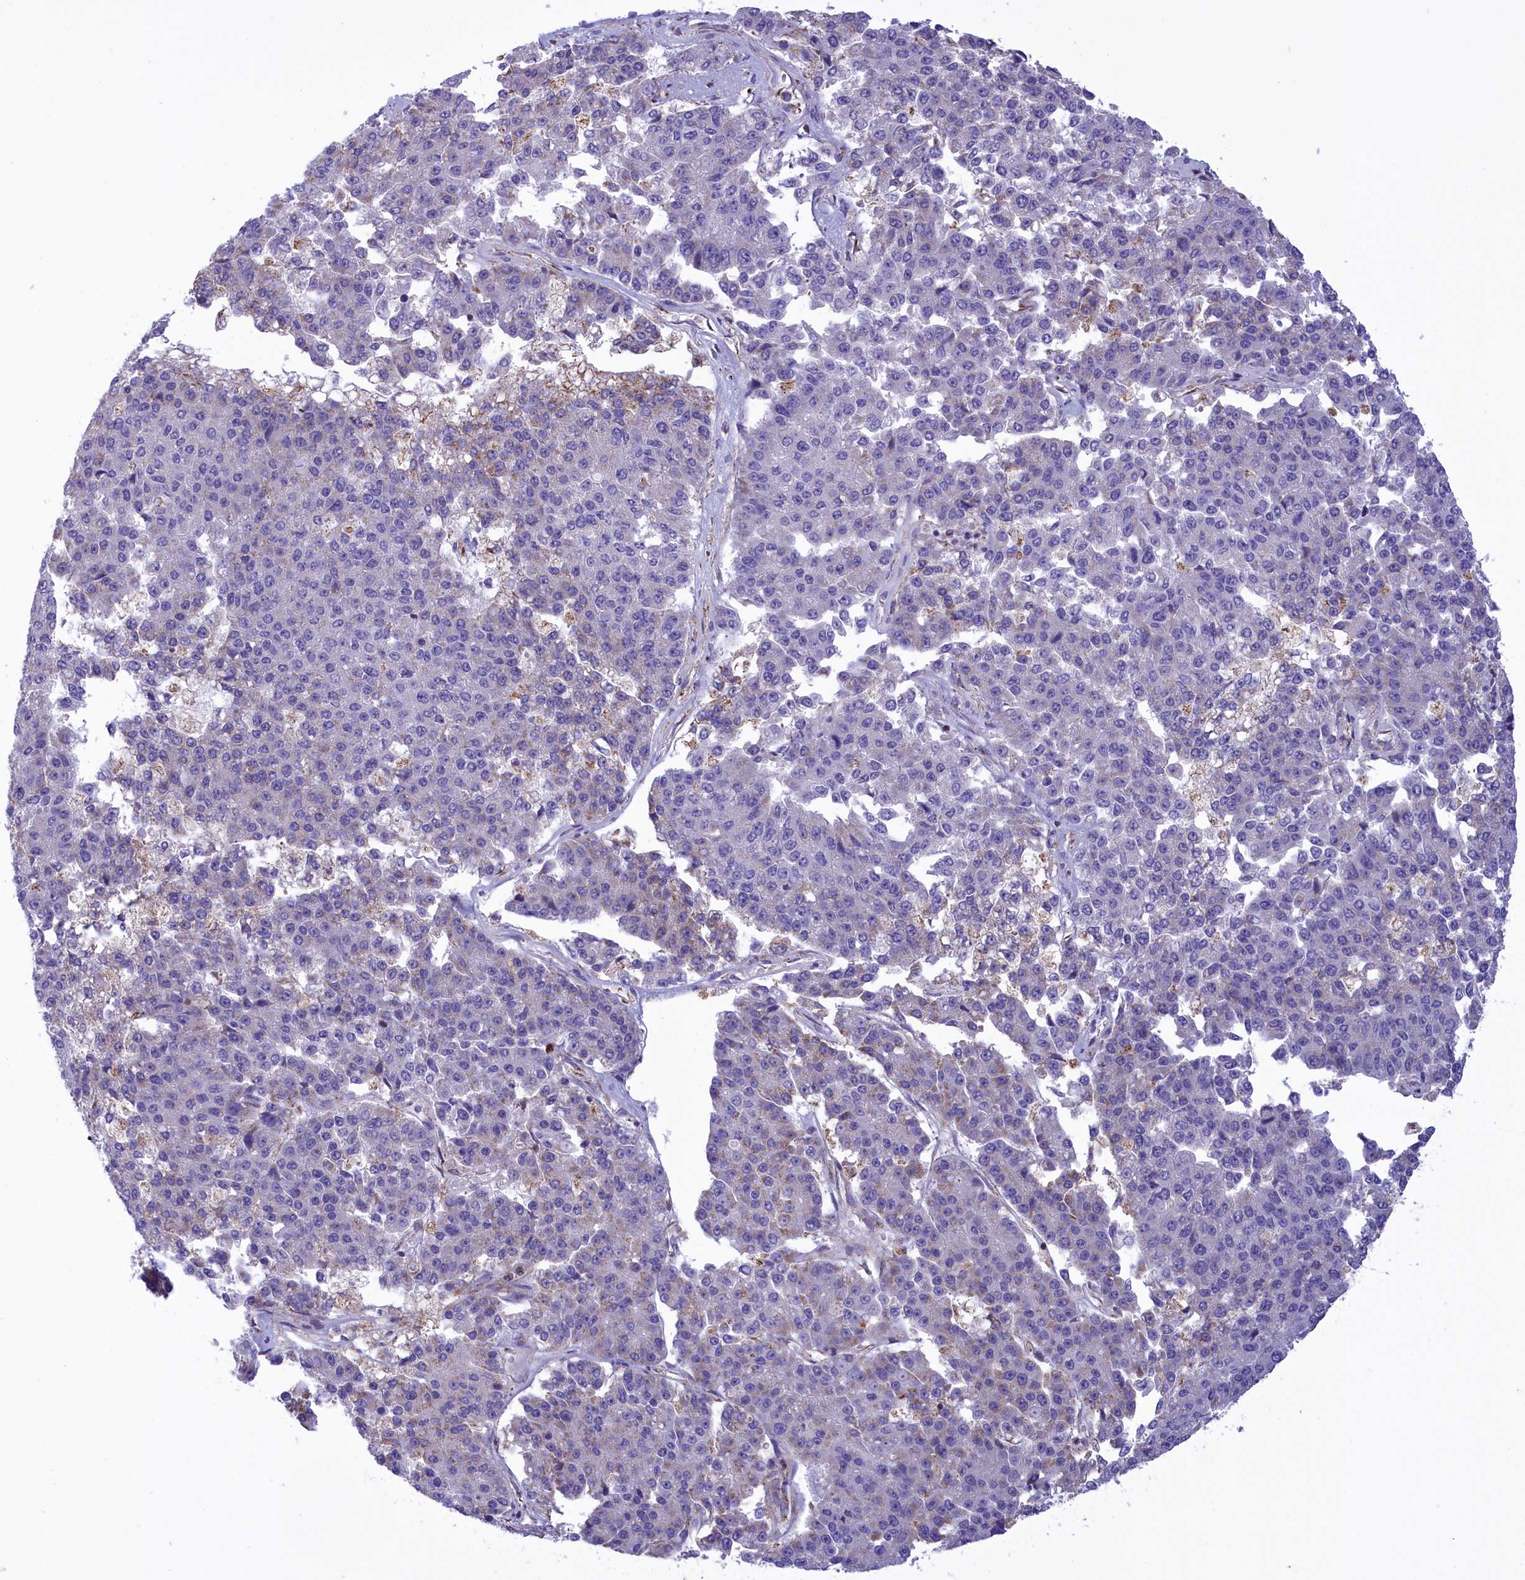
{"staining": {"intensity": "weak", "quantity": "<25%", "location": "cytoplasmic/membranous"}, "tissue": "pancreatic cancer", "cell_type": "Tumor cells", "image_type": "cancer", "snomed": [{"axis": "morphology", "description": "Adenocarcinoma, NOS"}, {"axis": "topography", "description": "Pancreas"}], "caption": "Pancreatic cancer was stained to show a protein in brown. There is no significant positivity in tumor cells.", "gene": "CORO7-PAM16", "patient": {"sex": "male", "age": 50}}